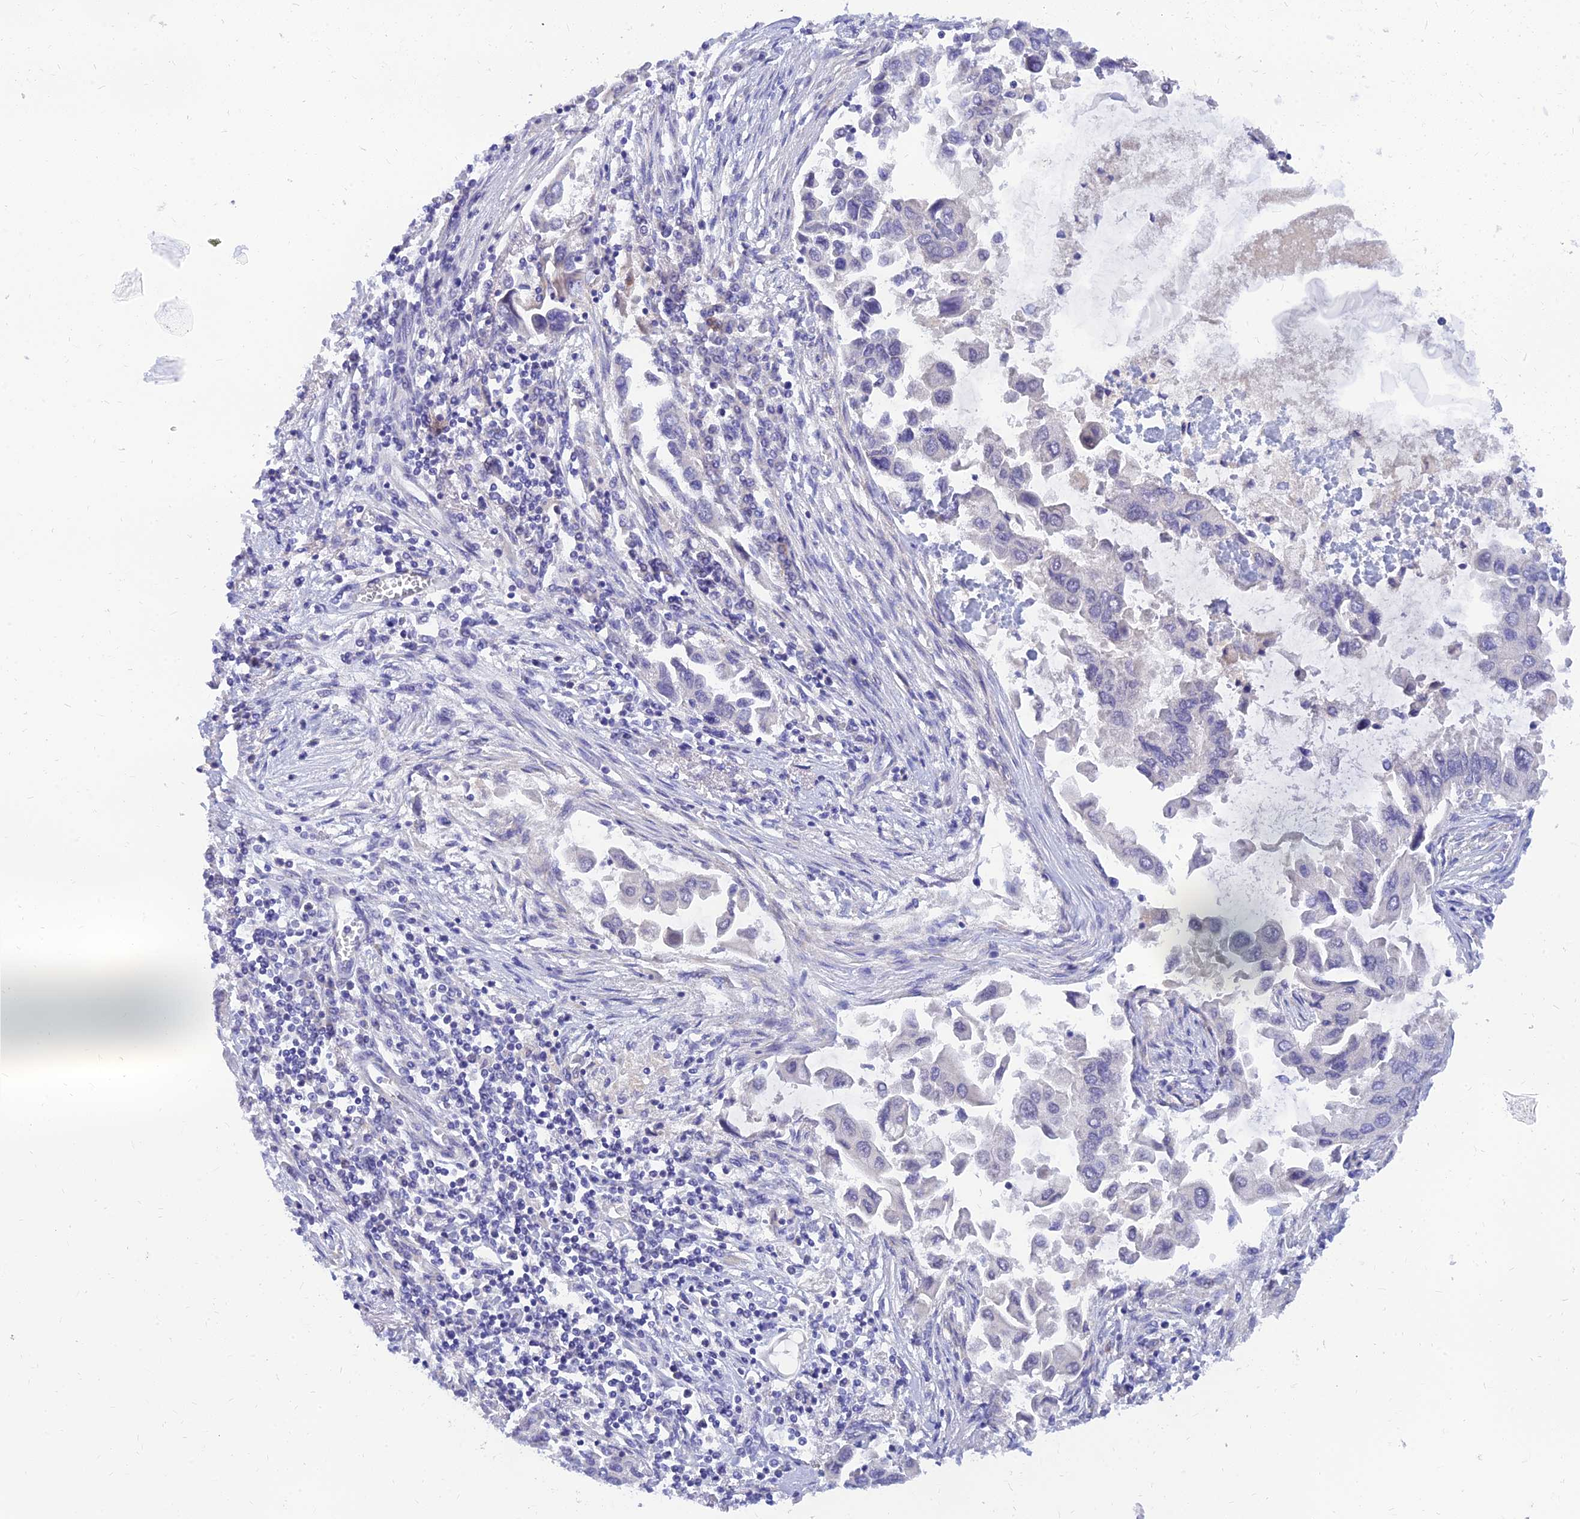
{"staining": {"intensity": "negative", "quantity": "none", "location": "none"}, "tissue": "lung cancer", "cell_type": "Tumor cells", "image_type": "cancer", "snomed": [{"axis": "morphology", "description": "Adenocarcinoma, NOS"}, {"axis": "topography", "description": "Lung"}], "caption": "IHC image of lung adenocarcinoma stained for a protein (brown), which shows no staining in tumor cells. Nuclei are stained in blue.", "gene": "TMEM161B", "patient": {"sex": "female", "age": 76}}